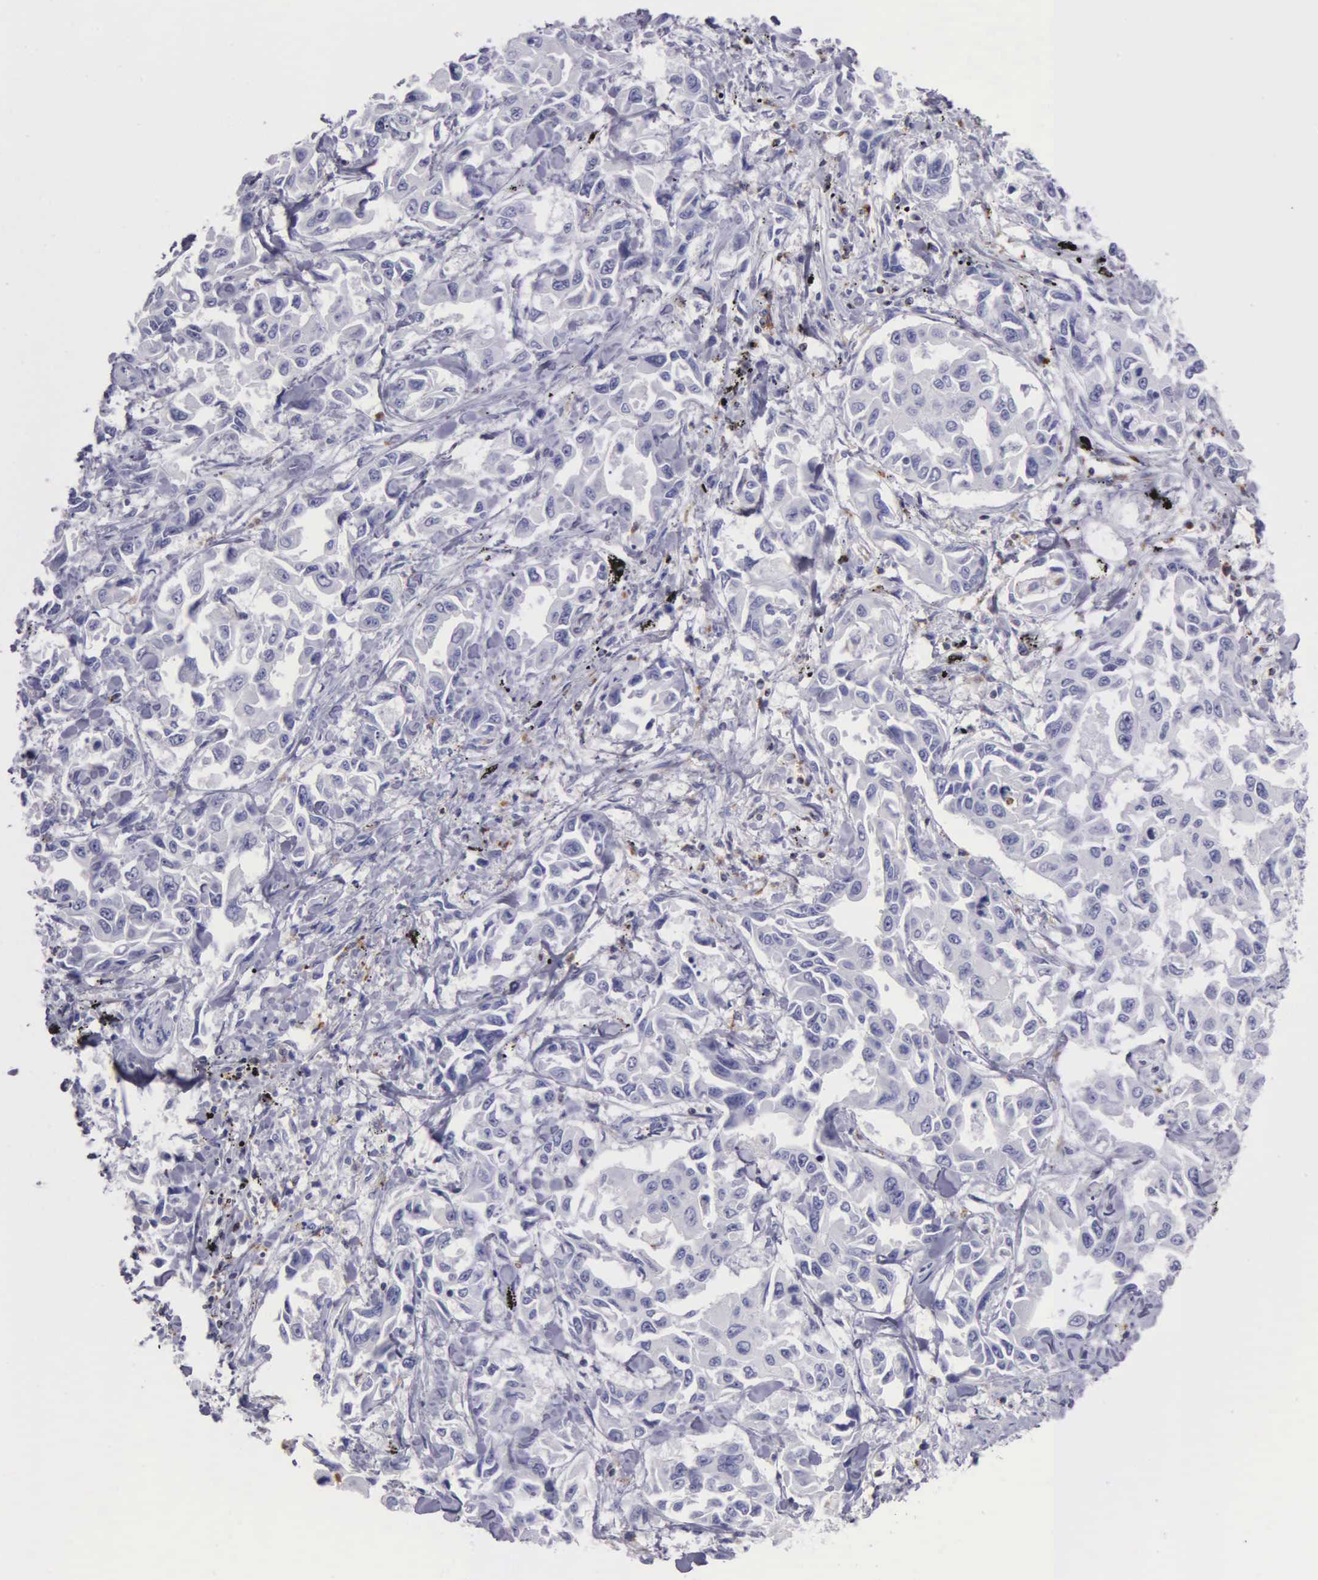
{"staining": {"intensity": "negative", "quantity": "none", "location": "none"}, "tissue": "lung cancer", "cell_type": "Tumor cells", "image_type": "cancer", "snomed": [{"axis": "morphology", "description": "Adenocarcinoma, NOS"}, {"axis": "topography", "description": "Lung"}], "caption": "The image shows no staining of tumor cells in lung cancer.", "gene": "SRGN", "patient": {"sex": "male", "age": 64}}